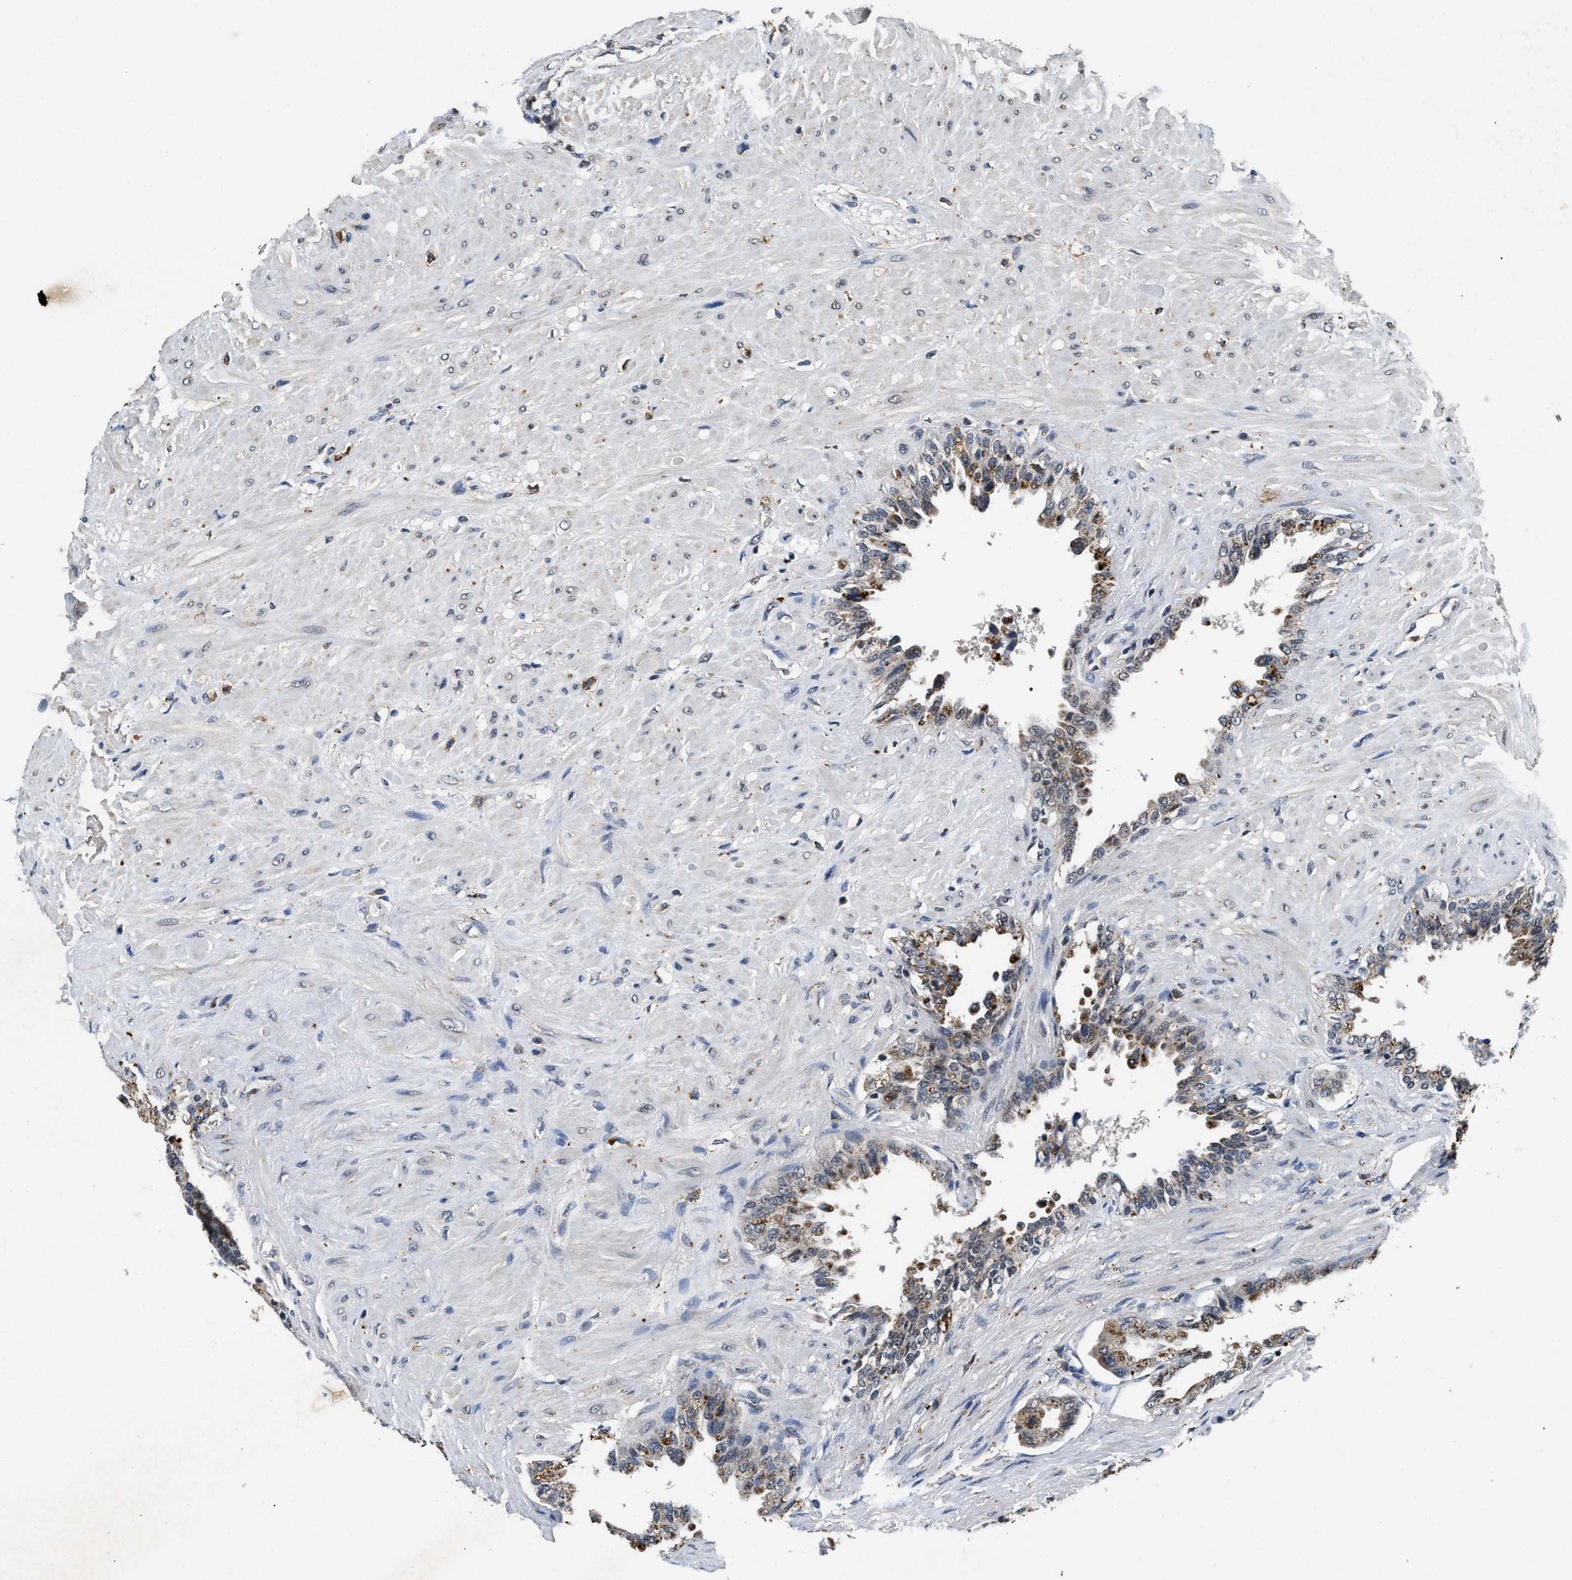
{"staining": {"intensity": "moderate", "quantity": ">75%", "location": "cytoplasmic/membranous"}, "tissue": "seminal vesicle", "cell_type": "Glandular cells", "image_type": "normal", "snomed": [{"axis": "morphology", "description": "Normal tissue, NOS"}, {"axis": "topography", "description": "Seminal veicle"}], "caption": "Immunohistochemical staining of benign human seminal vesicle exhibits moderate cytoplasmic/membranous protein positivity in approximately >75% of glandular cells. (IHC, brightfield microscopy, high magnification).", "gene": "ACOX1", "patient": {"sex": "male", "age": 61}}